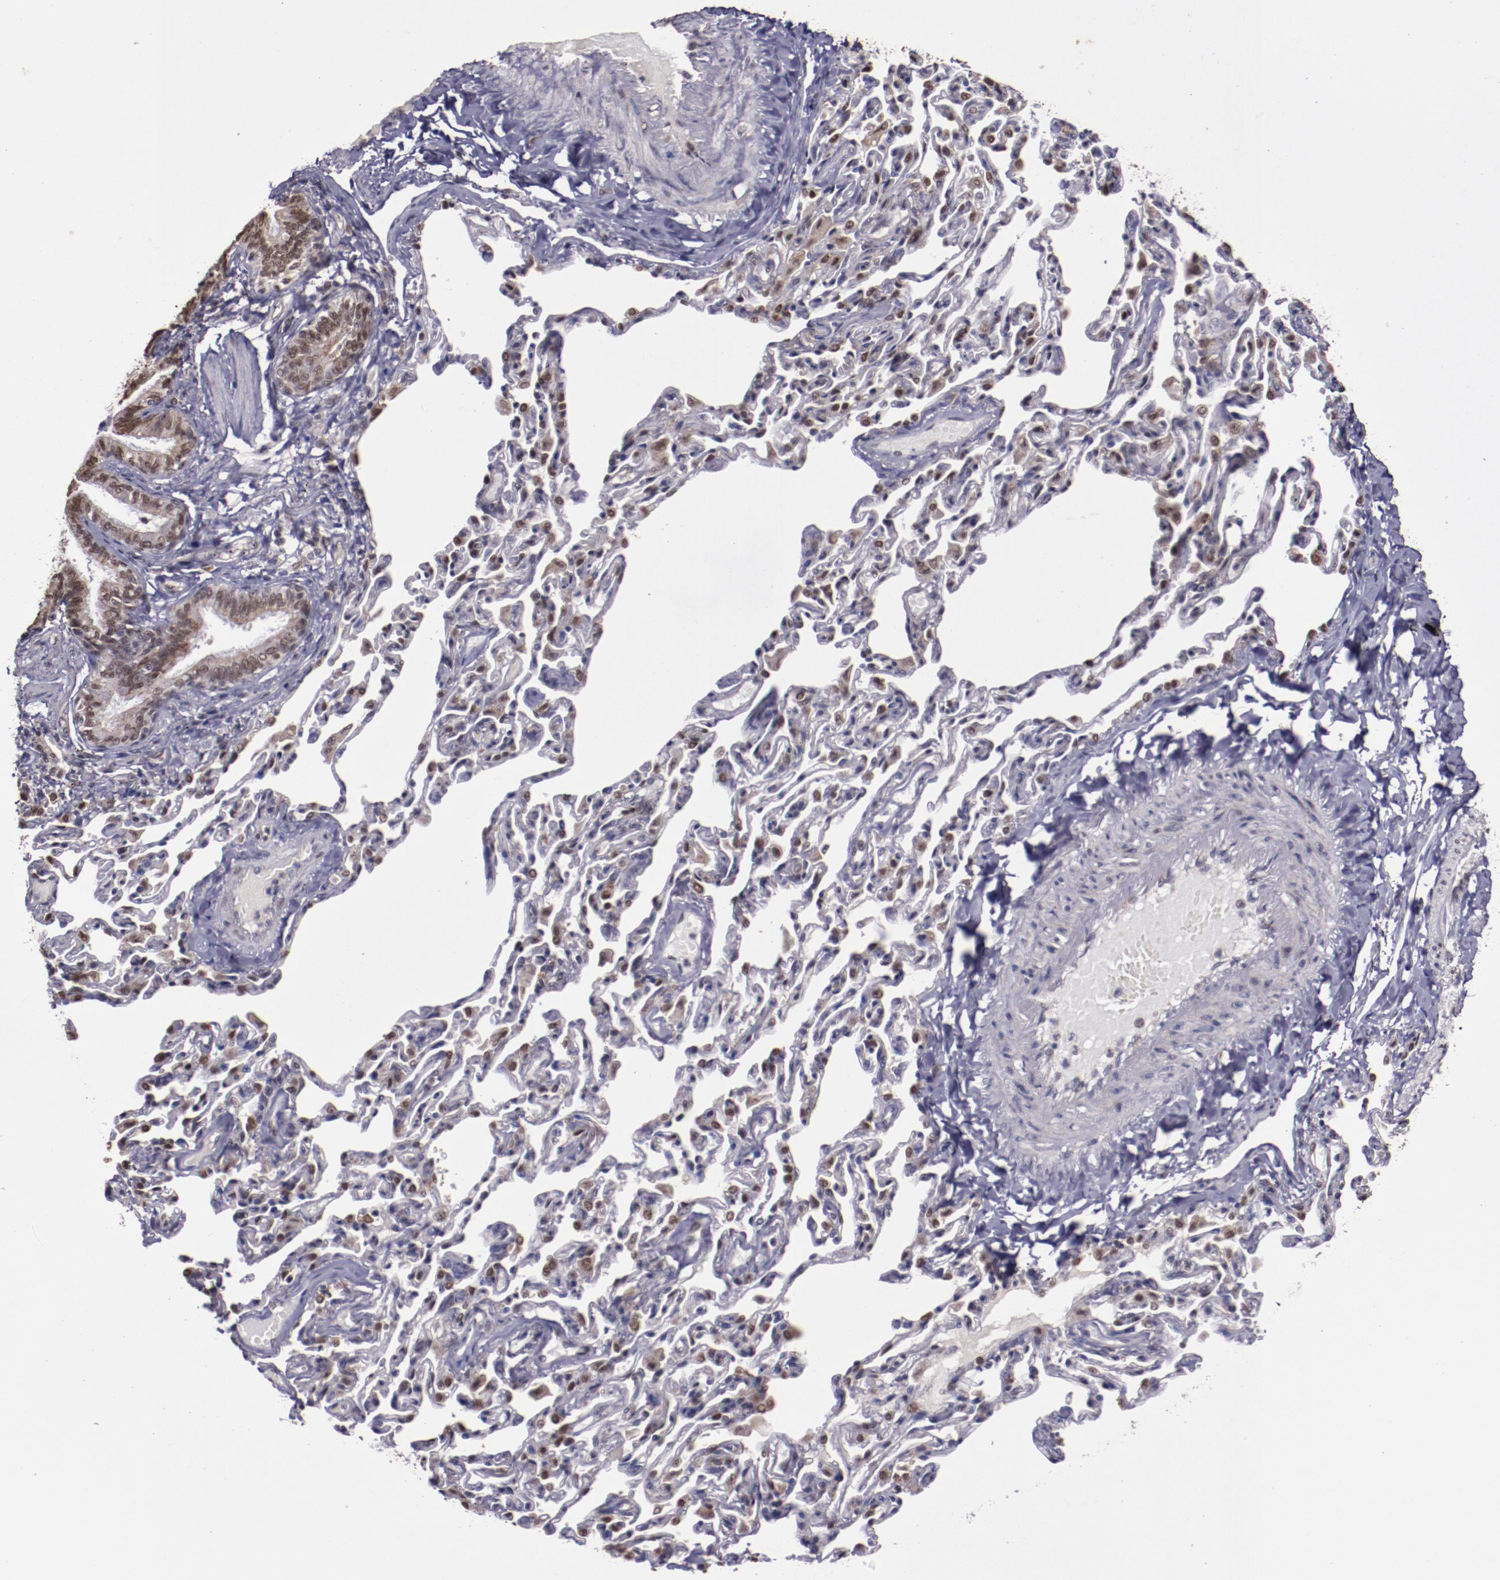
{"staining": {"intensity": "moderate", "quantity": ">75%", "location": "cytoplasmic/membranous,nuclear"}, "tissue": "bronchus", "cell_type": "Respiratory epithelial cells", "image_type": "normal", "snomed": [{"axis": "morphology", "description": "Normal tissue, NOS"}, {"axis": "topography", "description": "Lung"}], "caption": "A brown stain highlights moderate cytoplasmic/membranous,nuclear staining of a protein in respiratory epithelial cells of unremarkable bronchus.", "gene": "CECR2", "patient": {"sex": "male", "age": 64}}